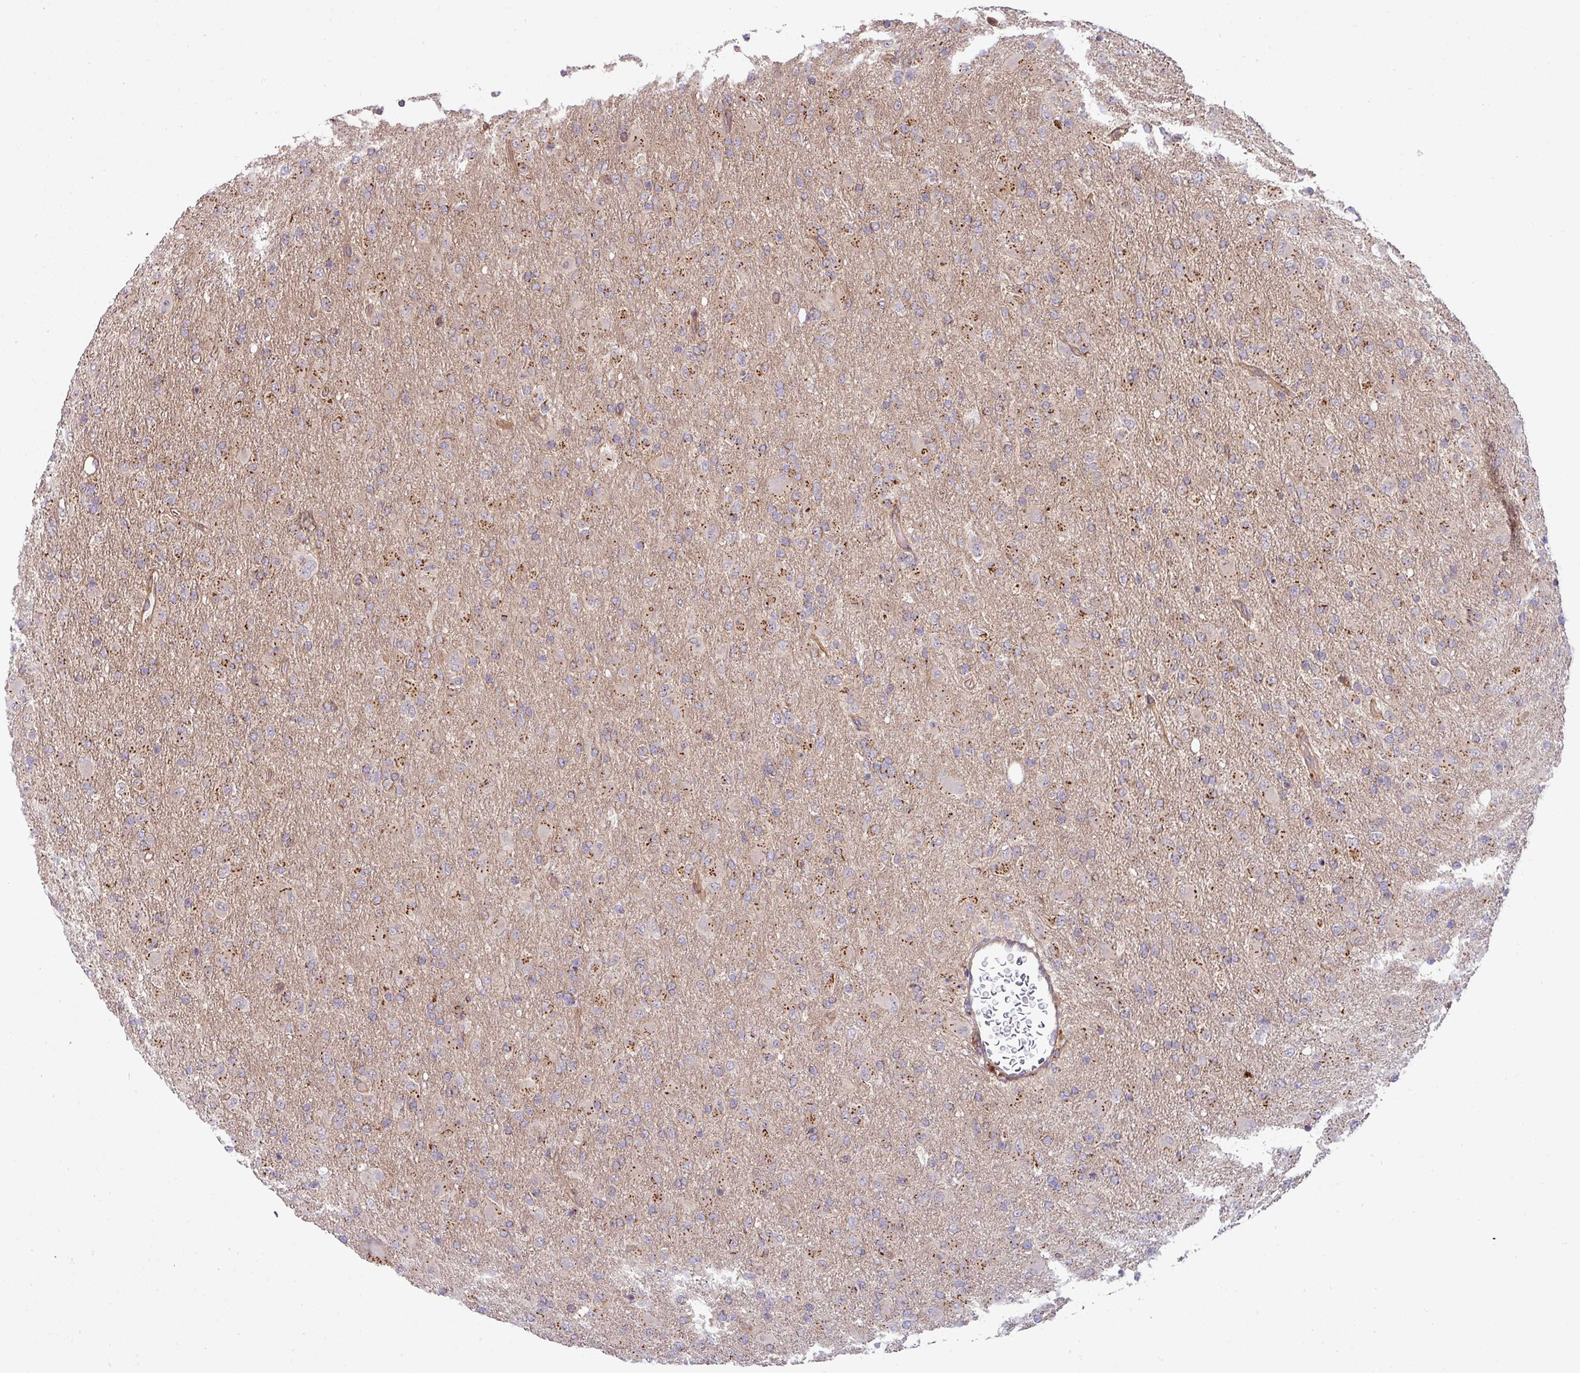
{"staining": {"intensity": "moderate", "quantity": "25%-75%", "location": "cytoplasmic/membranous"}, "tissue": "glioma", "cell_type": "Tumor cells", "image_type": "cancer", "snomed": [{"axis": "morphology", "description": "Glioma, malignant, Low grade"}, {"axis": "topography", "description": "Brain"}], "caption": "Brown immunohistochemical staining in glioma exhibits moderate cytoplasmic/membranous staining in about 25%-75% of tumor cells. (DAB IHC with brightfield microscopy, high magnification).", "gene": "TIMMDC1", "patient": {"sex": "male", "age": 65}}